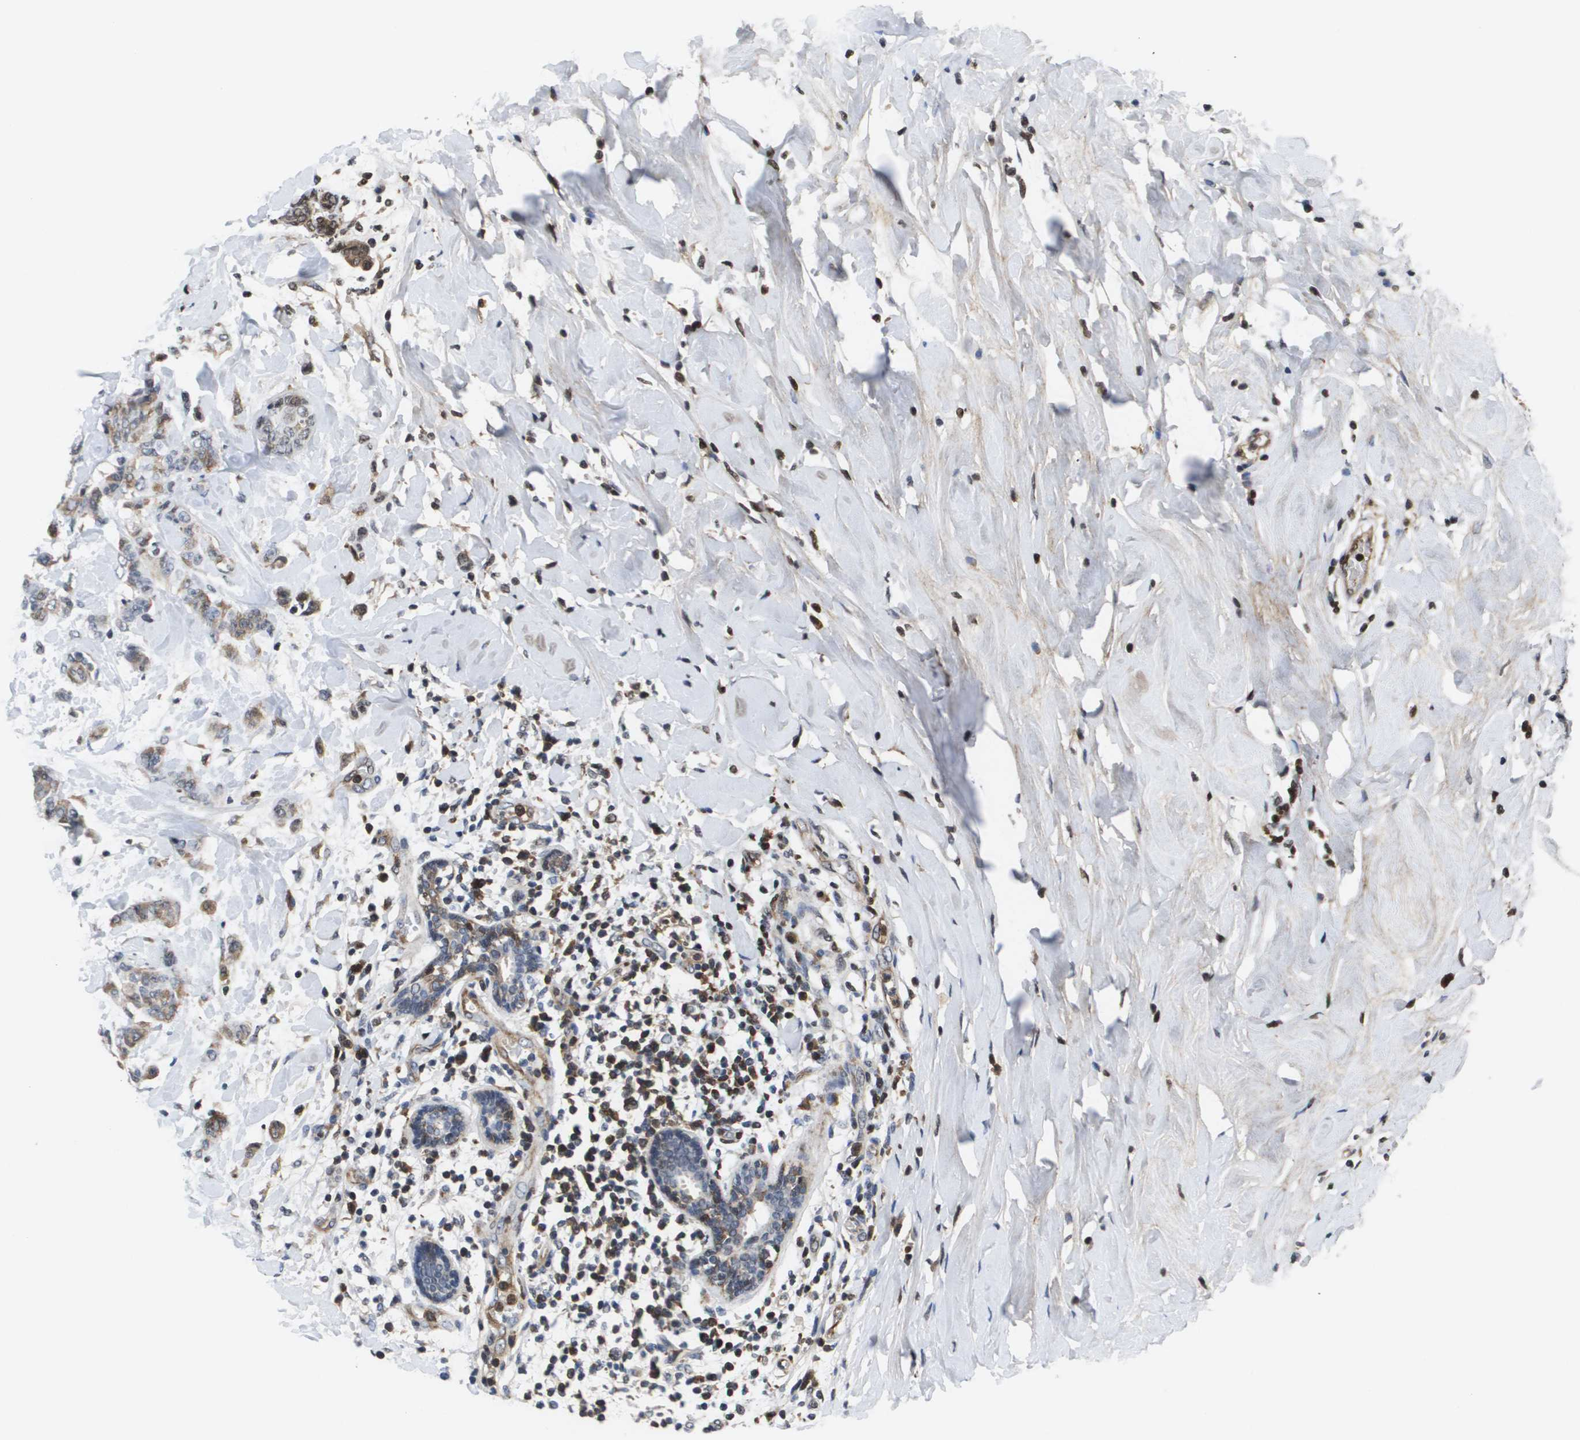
{"staining": {"intensity": "weak", "quantity": ">75%", "location": "cytoplasmic/membranous"}, "tissue": "breast cancer", "cell_type": "Tumor cells", "image_type": "cancer", "snomed": [{"axis": "morphology", "description": "Normal tissue, NOS"}, {"axis": "morphology", "description": "Duct carcinoma"}, {"axis": "topography", "description": "Breast"}], "caption": "The immunohistochemical stain highlights weak cytoplasmic/membranous expression in tumor cells of breast cancer (infiltrating ductal carcinoma) tissue. Ihc stains the protein of interest in brown and the nuclei are stained blue.", "gene": "SERPINC1", "patient": {"sex": "female", "age": 40}}